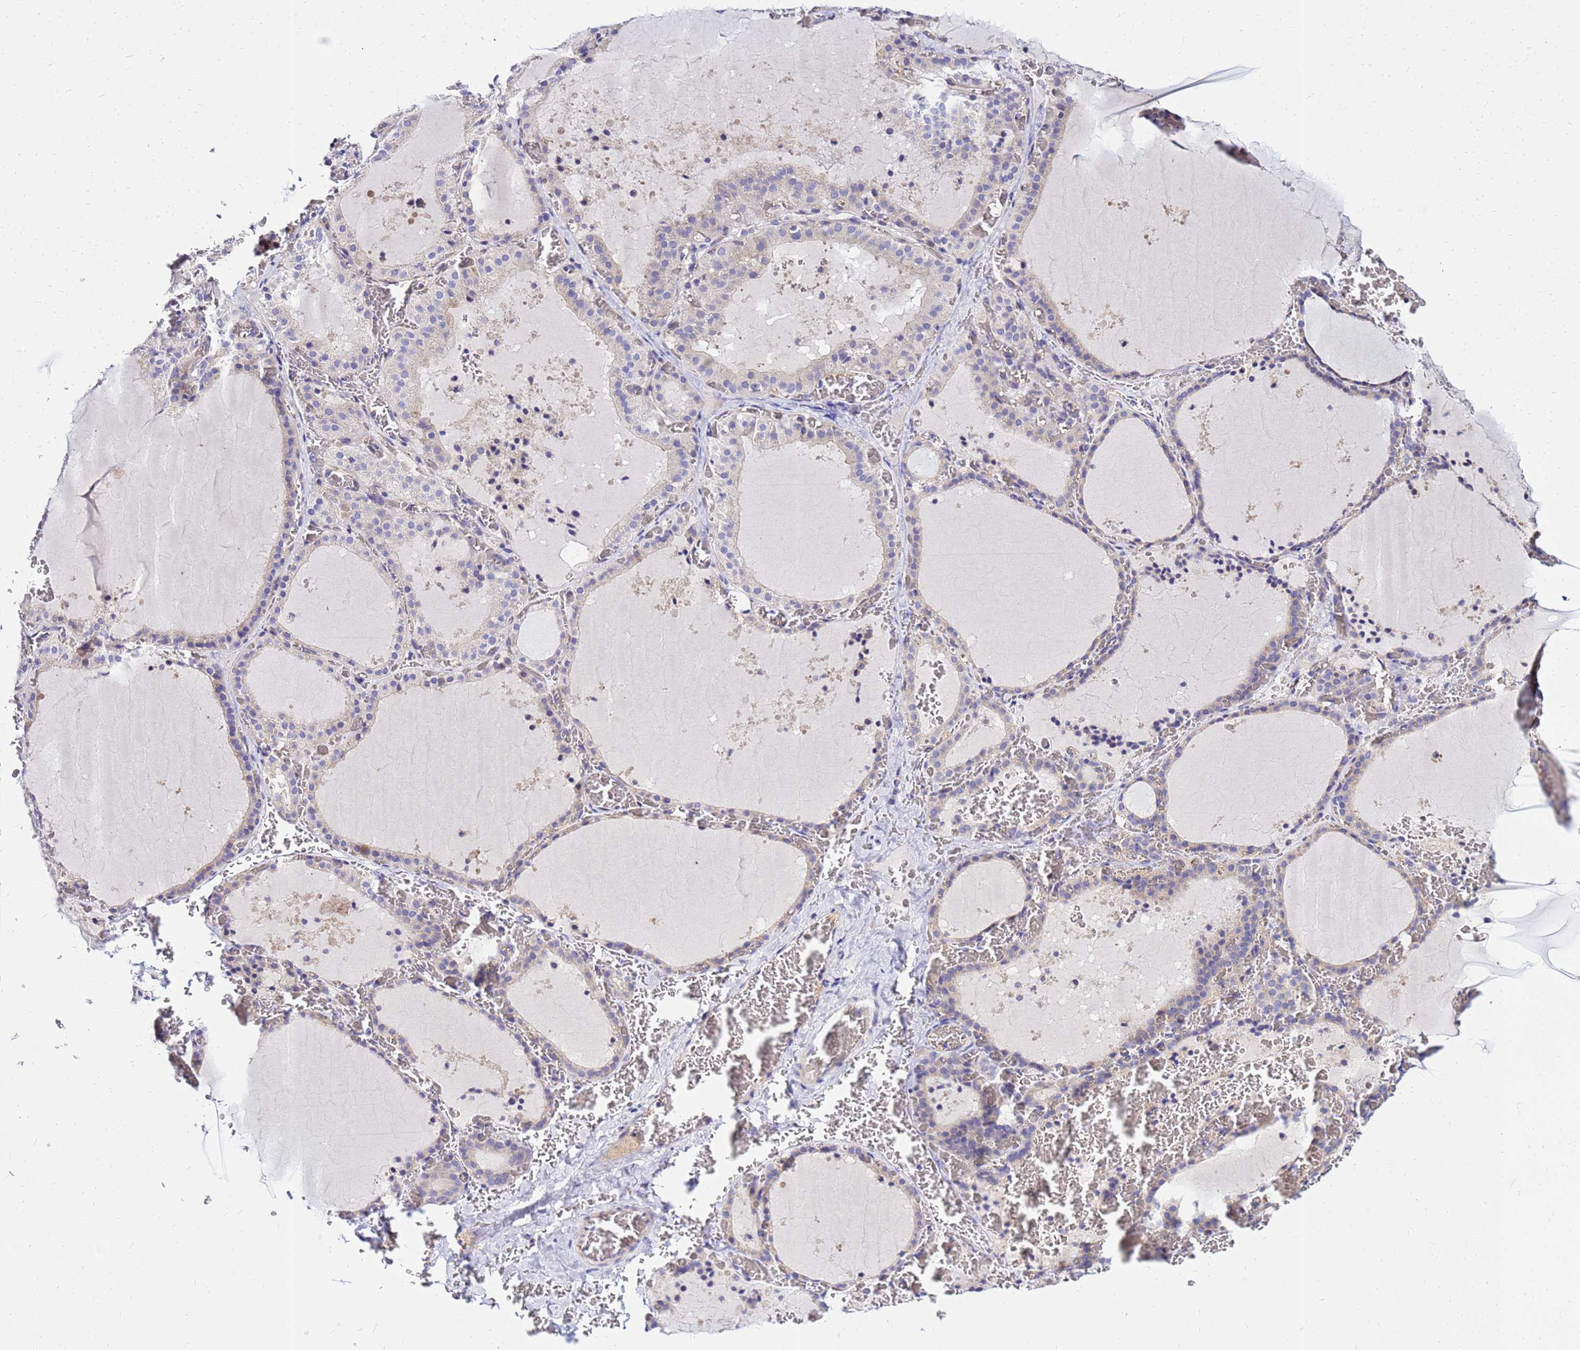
{"staining": {"intensity": "negative", "quantity": "none", "location": "none"}, "tissue": "thyroid gland", "cell_type": "Glandular cells", "image_type": "normal", "snomed": [{"axis": "morphology", "description": "Normal tissue, NOS"}, {"axis": "topography", "description": "Thyroid gland"}], "caption": "Thyroid gland stained for a protein using immunohistochemistry reveals no expression glandular cells.", "gene": "HERC5", "patient": {"sex": "female", "age": 39}}